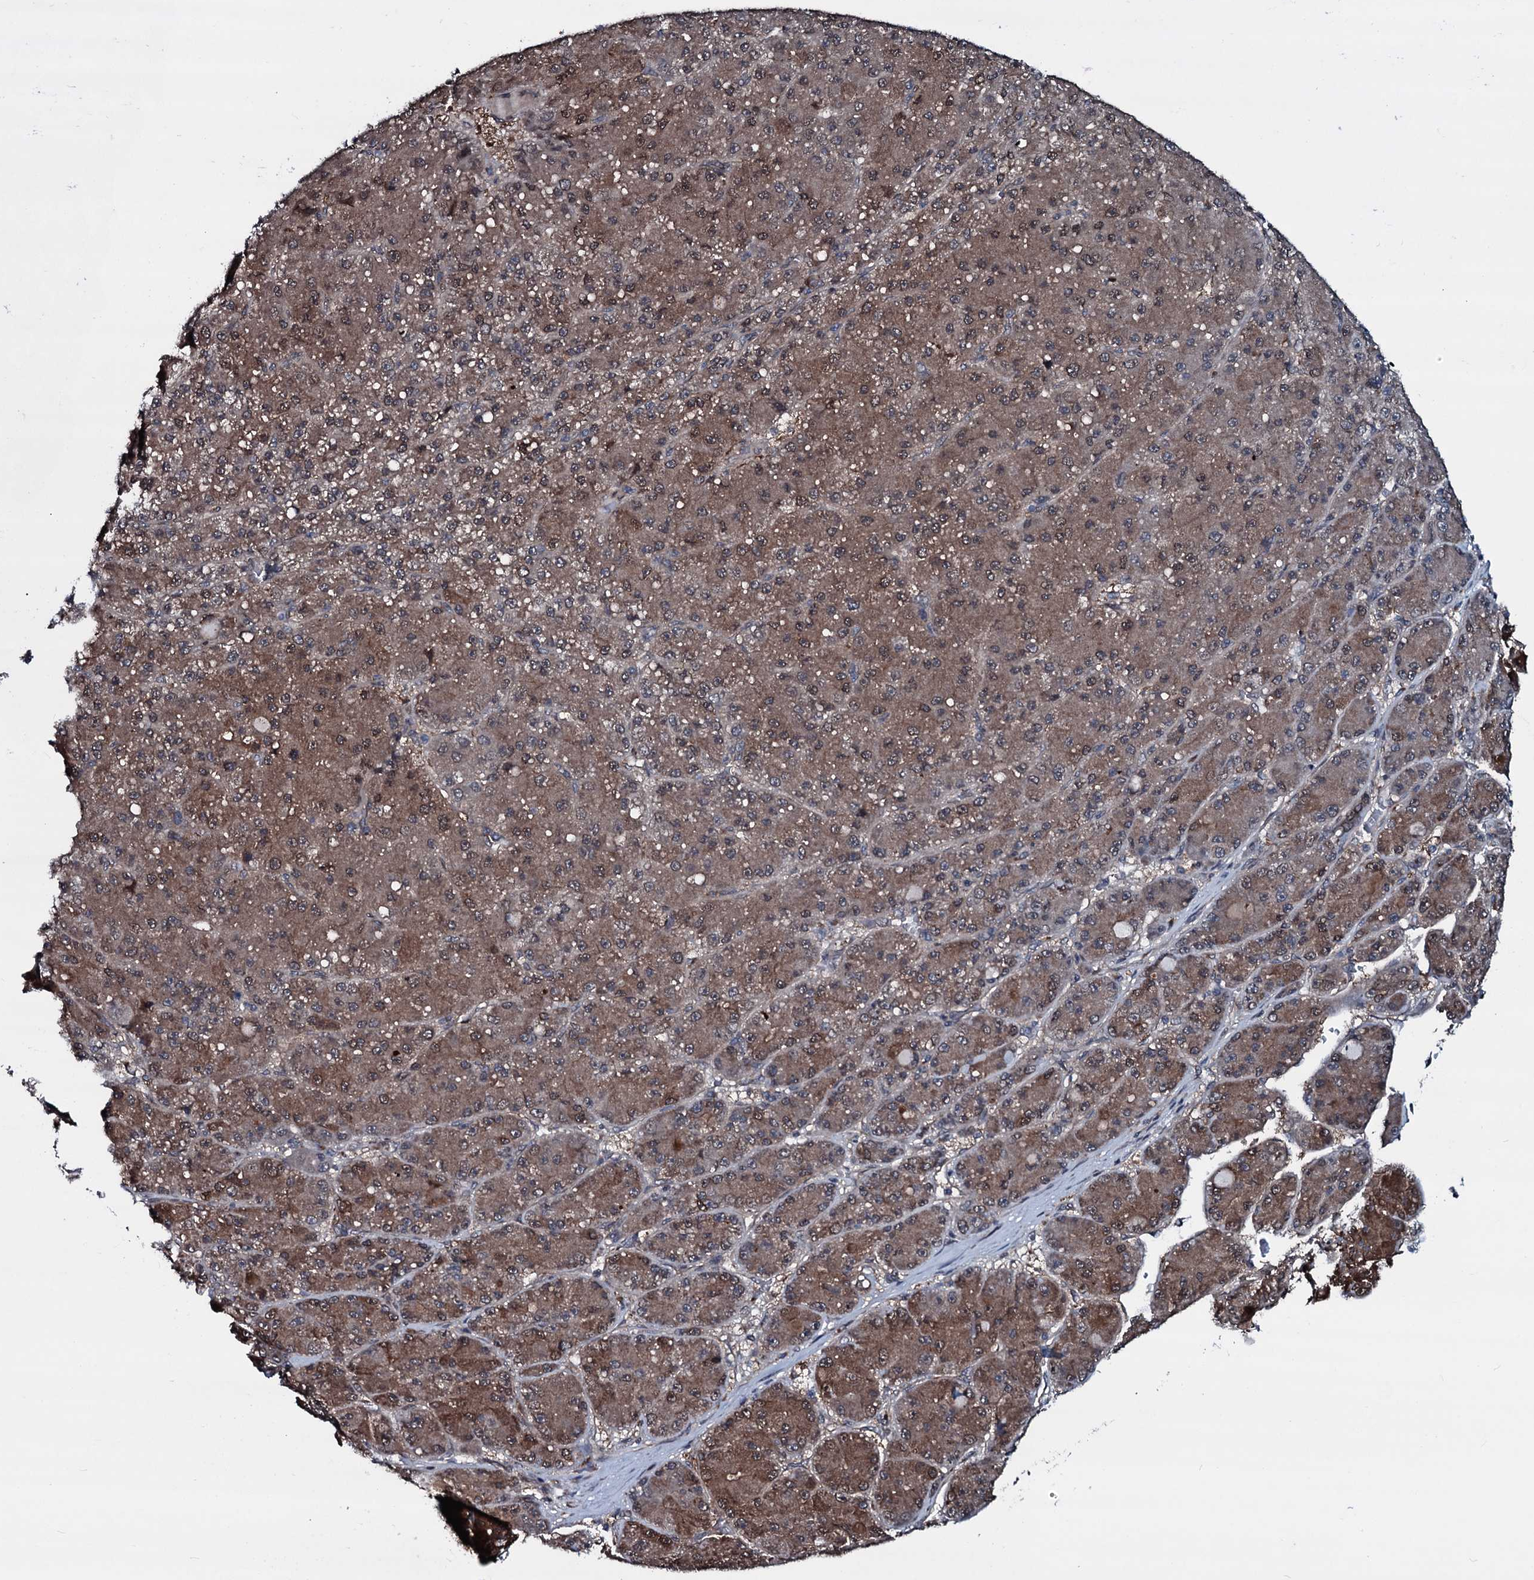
{"staining": {"intensity": "moderate", "quantity": ">75%", "location": "cytoplasmic/membranous,nuclear"}, "tissue": "liver cancer", "cell_type": "Tumor cells", "image_type": "cancer", "snomed": [{"axis": "morphology", "description": "Carcinoma, Hepatocellular, NOS"}, {"axis": "topography", "description": "Liver"}], "caption": "Immunohistochemistry (DAB (3,3'-diaminobenzidine)) staining of liver cancer (hepatocellular carcinoma) shows moderate cytoplasmic/membranous and nuclear protein positivity in about >75% of tumor cells. (IHC, brightfield microscopy, high magnification).", "gene": "OGFOD2", "patient": {"sex": "male", "age": 67}}